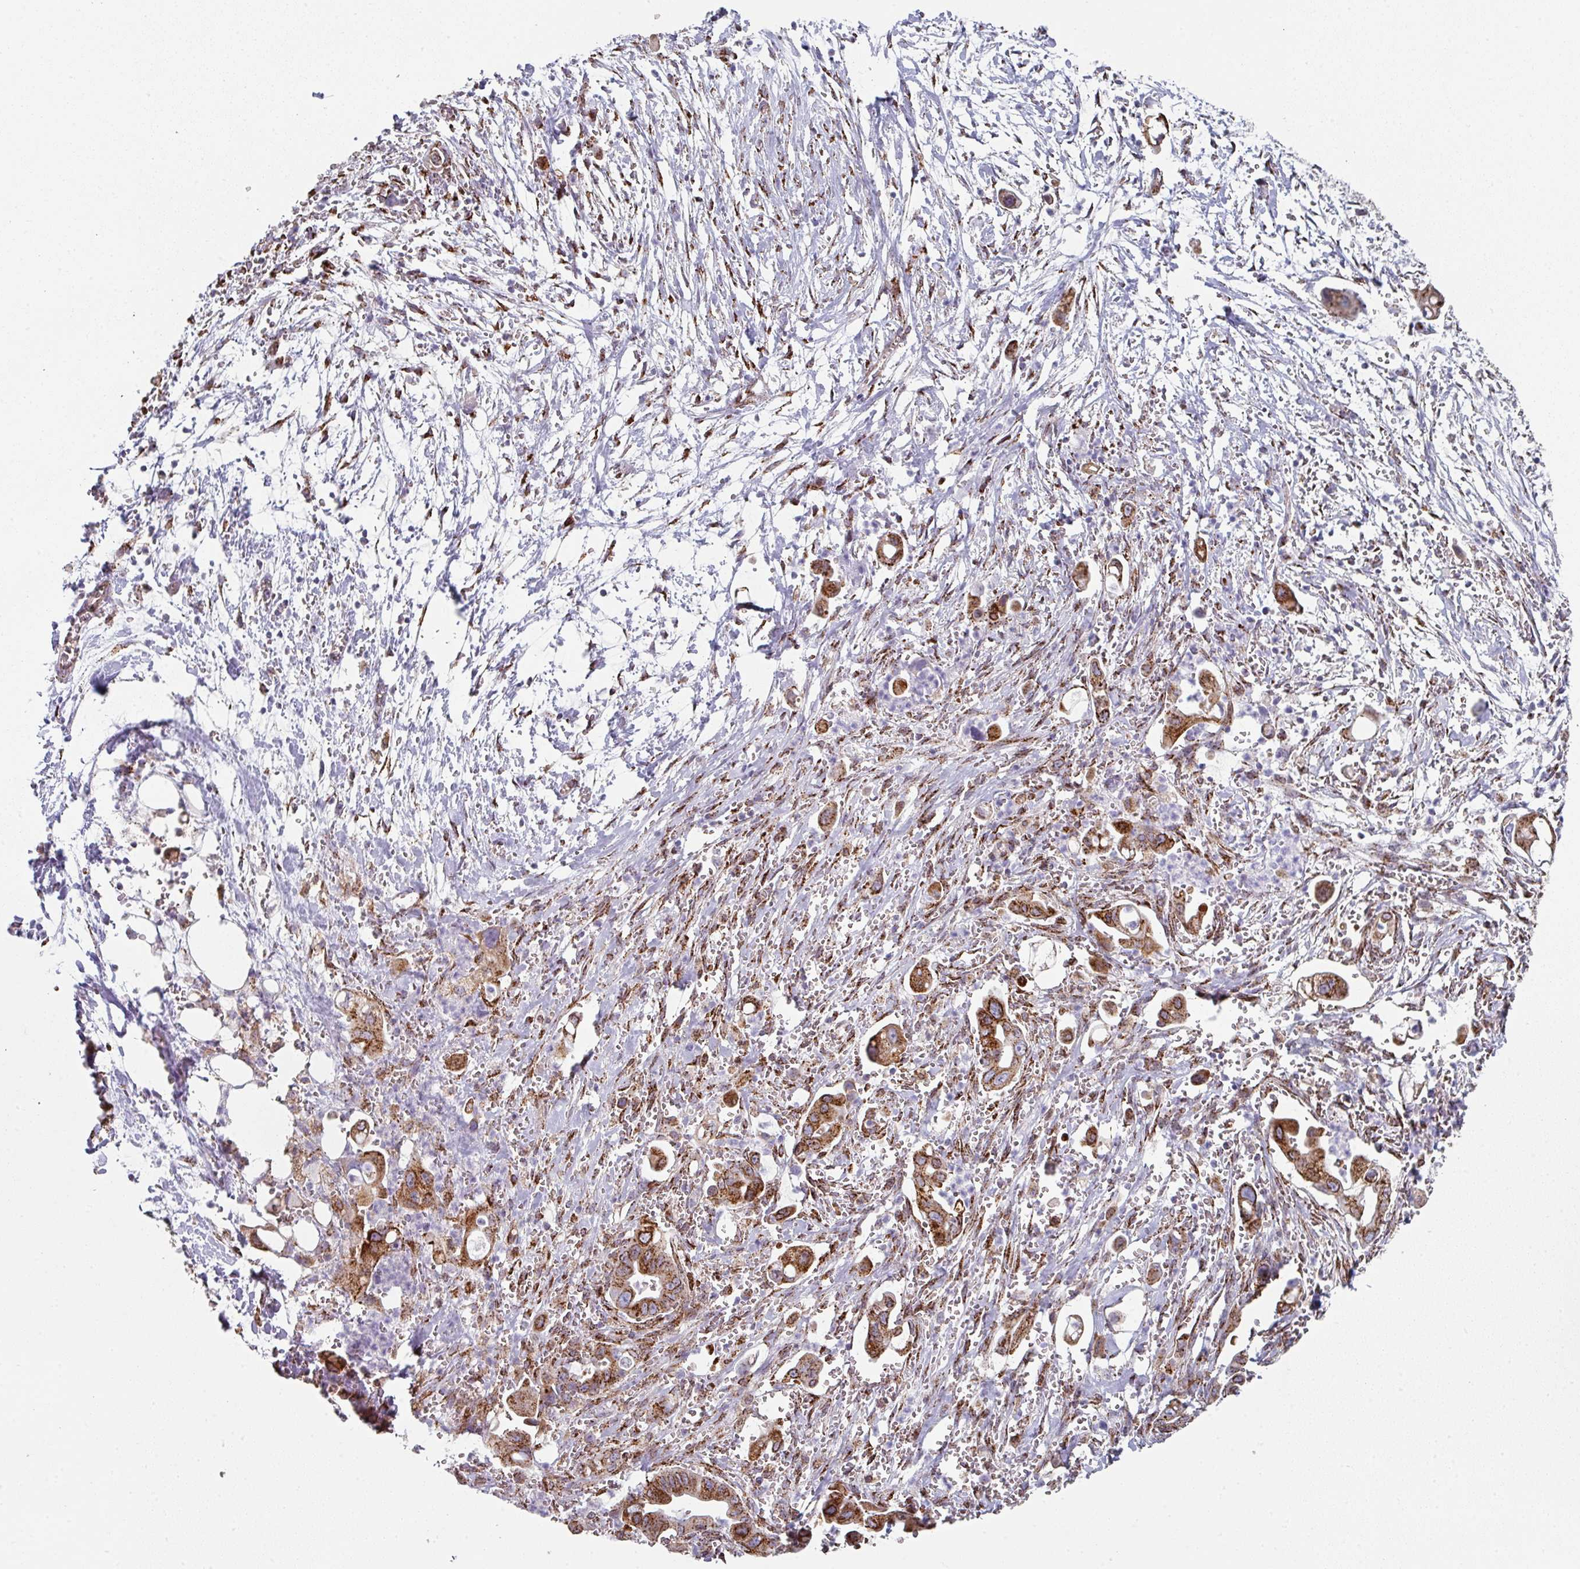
{"staining": {"intensity": "strong", "quantity": ">75%", "location": "cytoplasmic/membranous"}, "tissue": "pancreatic cancer", "cell_type": "Tumor cells", "image_type": "cancer", "snomed": [{"axis": "morphology", "description": "Adenocarcinoma, NOS"}, {"axis": "topography", "description": "Pancreas"}], "caption": "DAB immunohistochemical staining of human pancreatic adenocarcinoma exhibits strong cytoplasmic/membranous protein expression in approximately >75% of tumor cells.", "gene": "CCDC85B", "patient": {"sex": "male", "age": 61}}